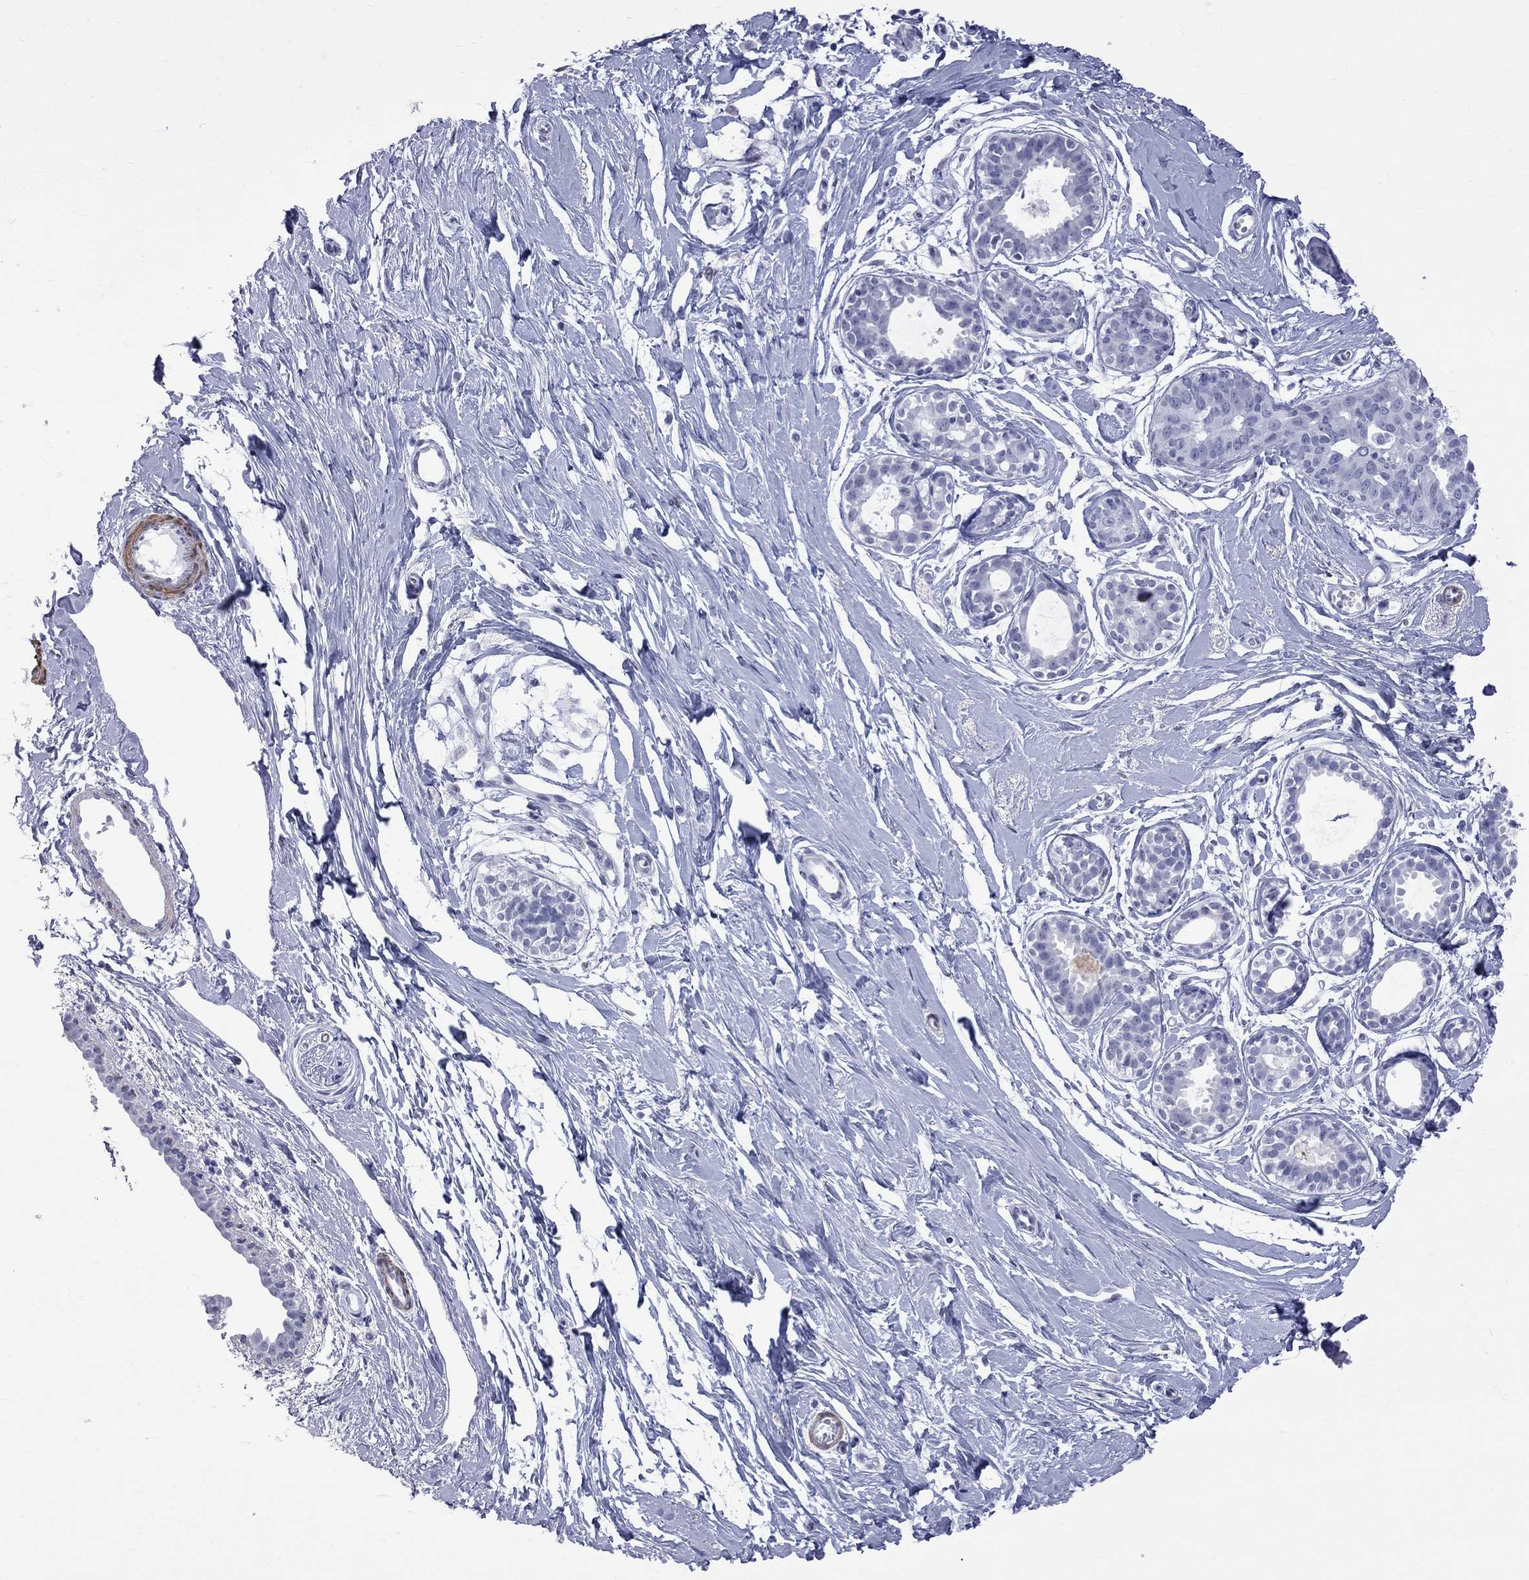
{"staining": {"intensity": "negative", "quantity": "none", "location": "none"}, "tissue": "breast", "cell_type": "Adipocytes", "image_type": "normal", "snomed": [{"axis": "morphology", "description": "Normal tissue, NOS"}, {"axis": "topography", "description": "Breast"}], "caption": "IHC of benign breast demonstrates no positivity in adipocytes.", "gene": "BPIFB1", "patient": {"sex": "female", "age": 49}}